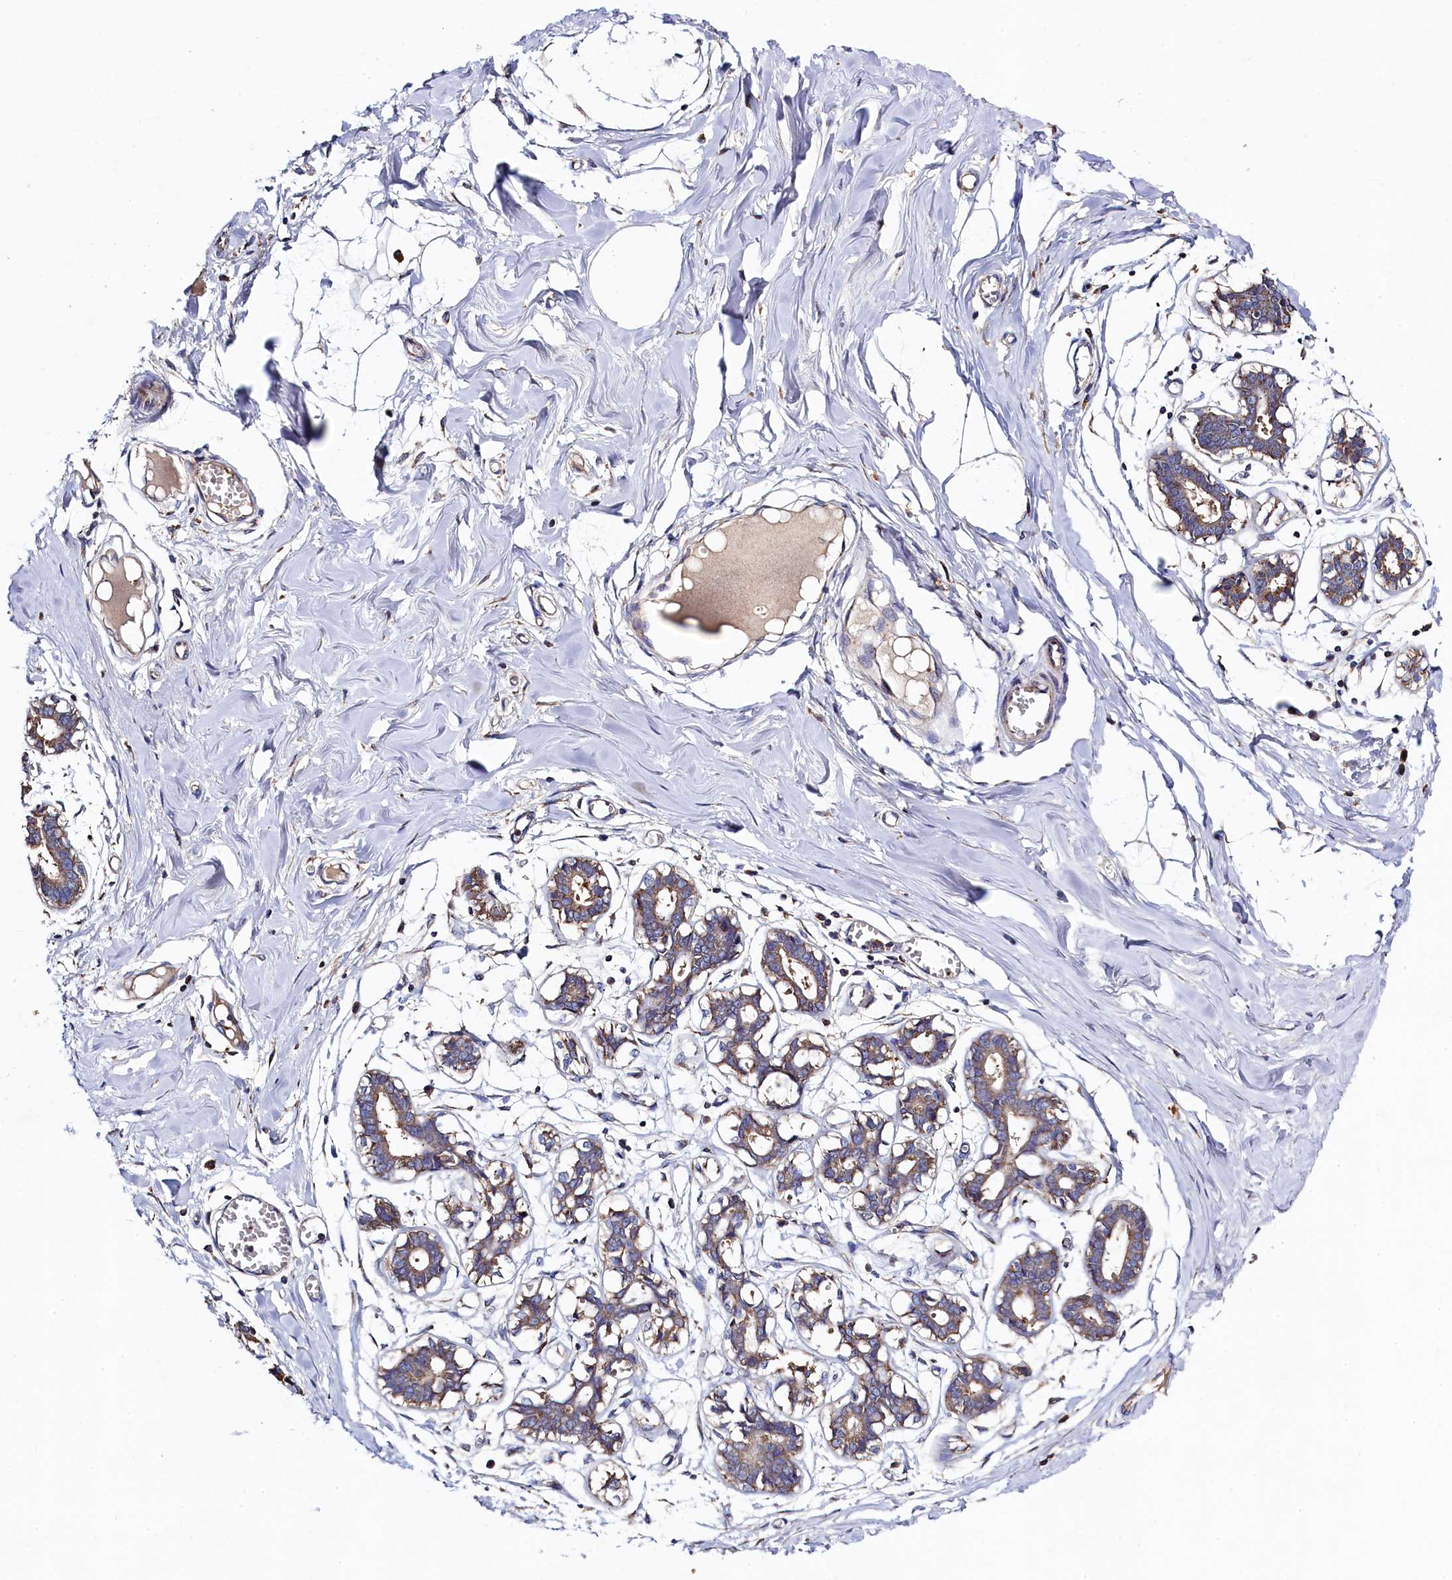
{"staining": {"intensity": "moderate", "quantity": "25%-75%", "location": "cytoplasmic/membranous"}, "tissue": "breast", "cell_type": "Adipocytes", "image_type": "normal", "snomed": [{"axis": "morphology", "description": "Normal tissue, NOS"}, {"axis": "topography", "description": "Breast"}], "caption": "High-power microscopy captured an immunohistochemistry (IHC) photomicrograph of unremarkable breast, revealing moderate cytoplasmic/membranous staining in about 25%-75% of adipocytes.", "gene": "TK2", "patient": {"sex": "female", "age": 27}}